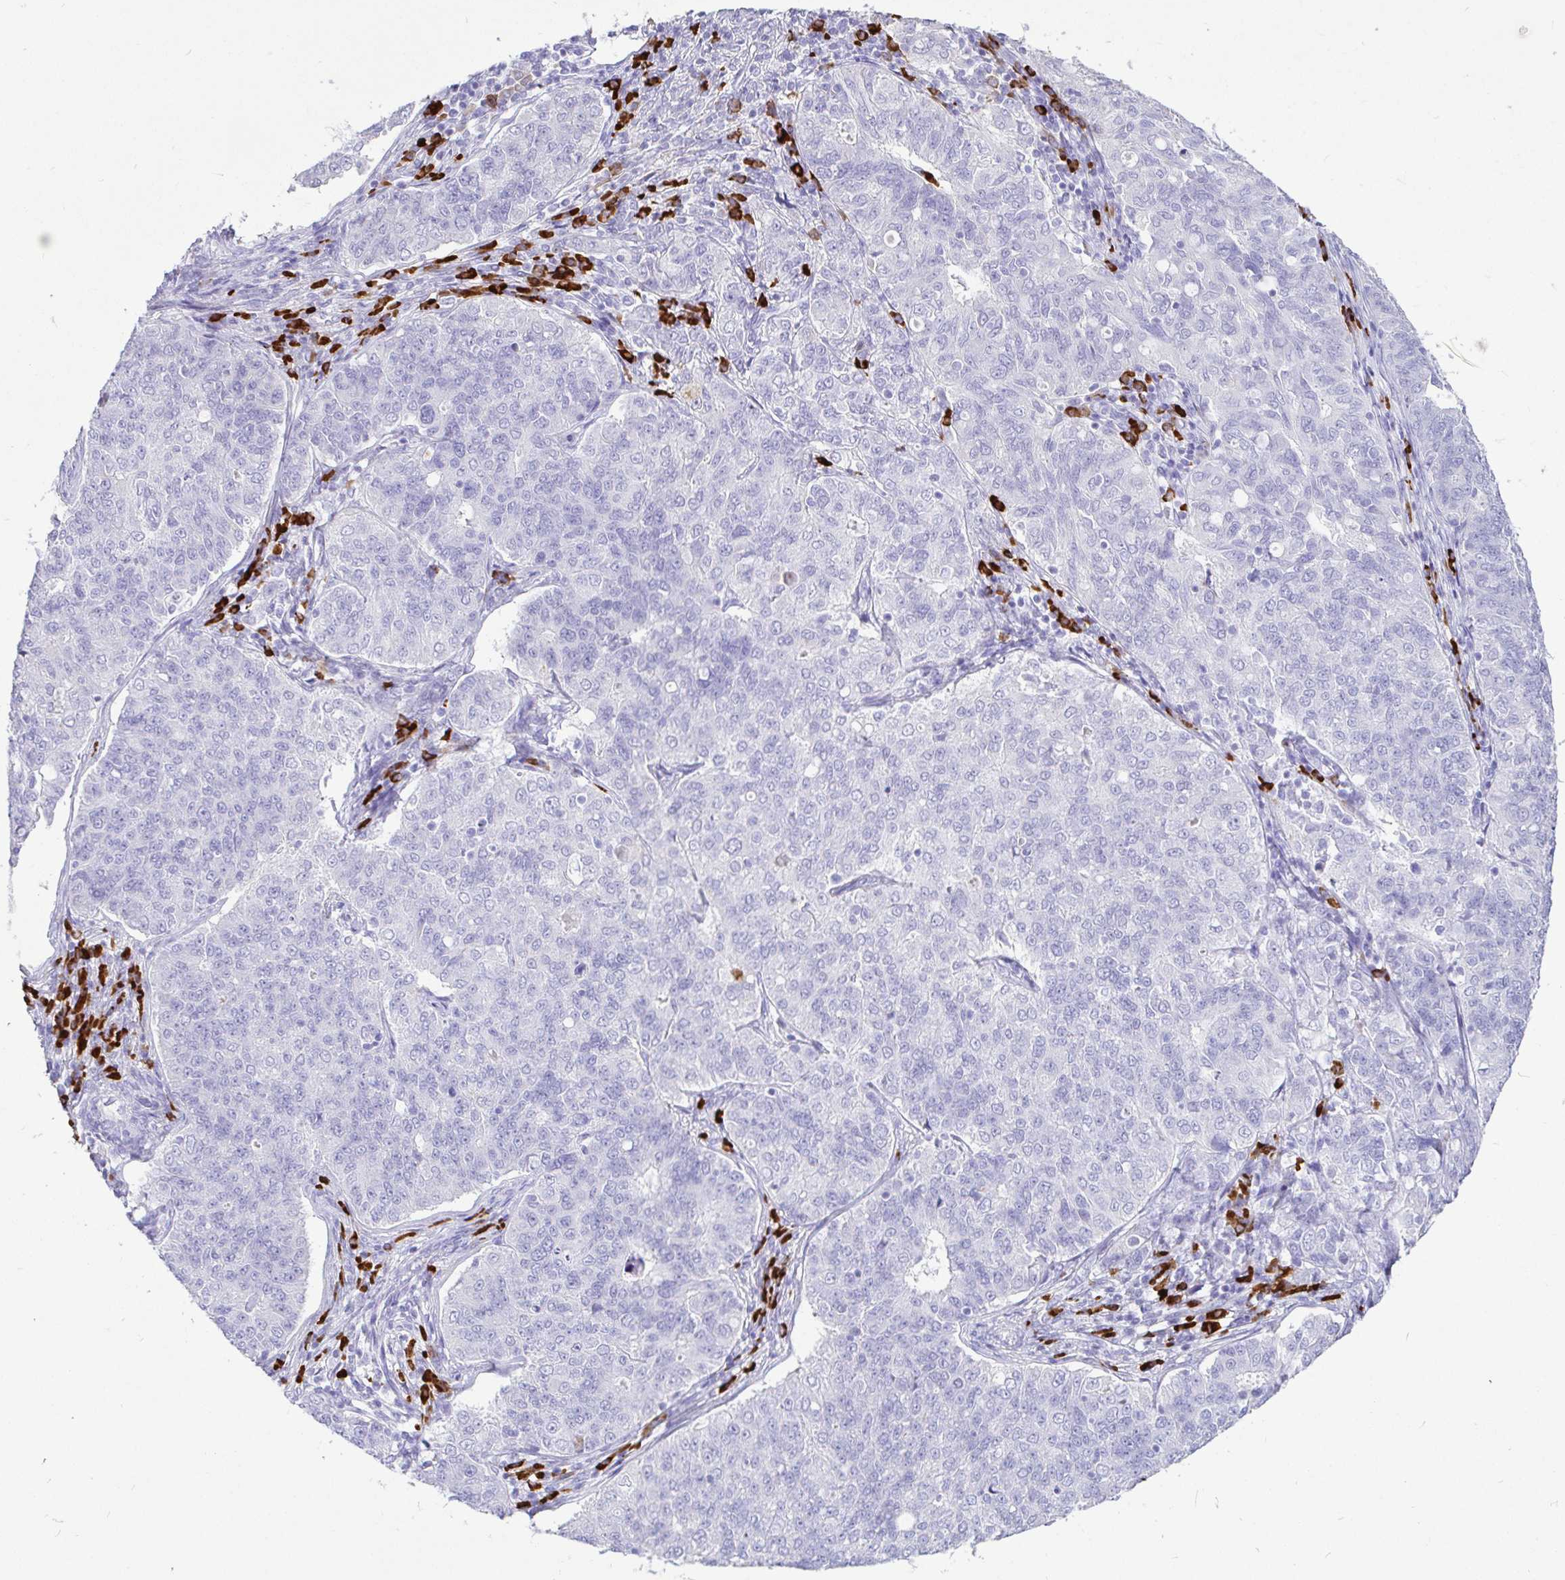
{"staining": {"intensity": "negative", "quantity": "none", "location": "none"}, "tissue": "endometrial cancer", "cell_type": "Tumor cells", "image_type": "cancer", "snomed": [{"axis": "morphology", "description": "Adenocarcinoma, NOS"}, {"axis": "topography", "description": "Endometrium"}], "caption": "Adenocarcinoma (endometrial) was stained to show a protein in brown. There is no significant expression in tumor cells.", "gene": "CCDC62", "patient": {"sex": "female", "age": 43}}